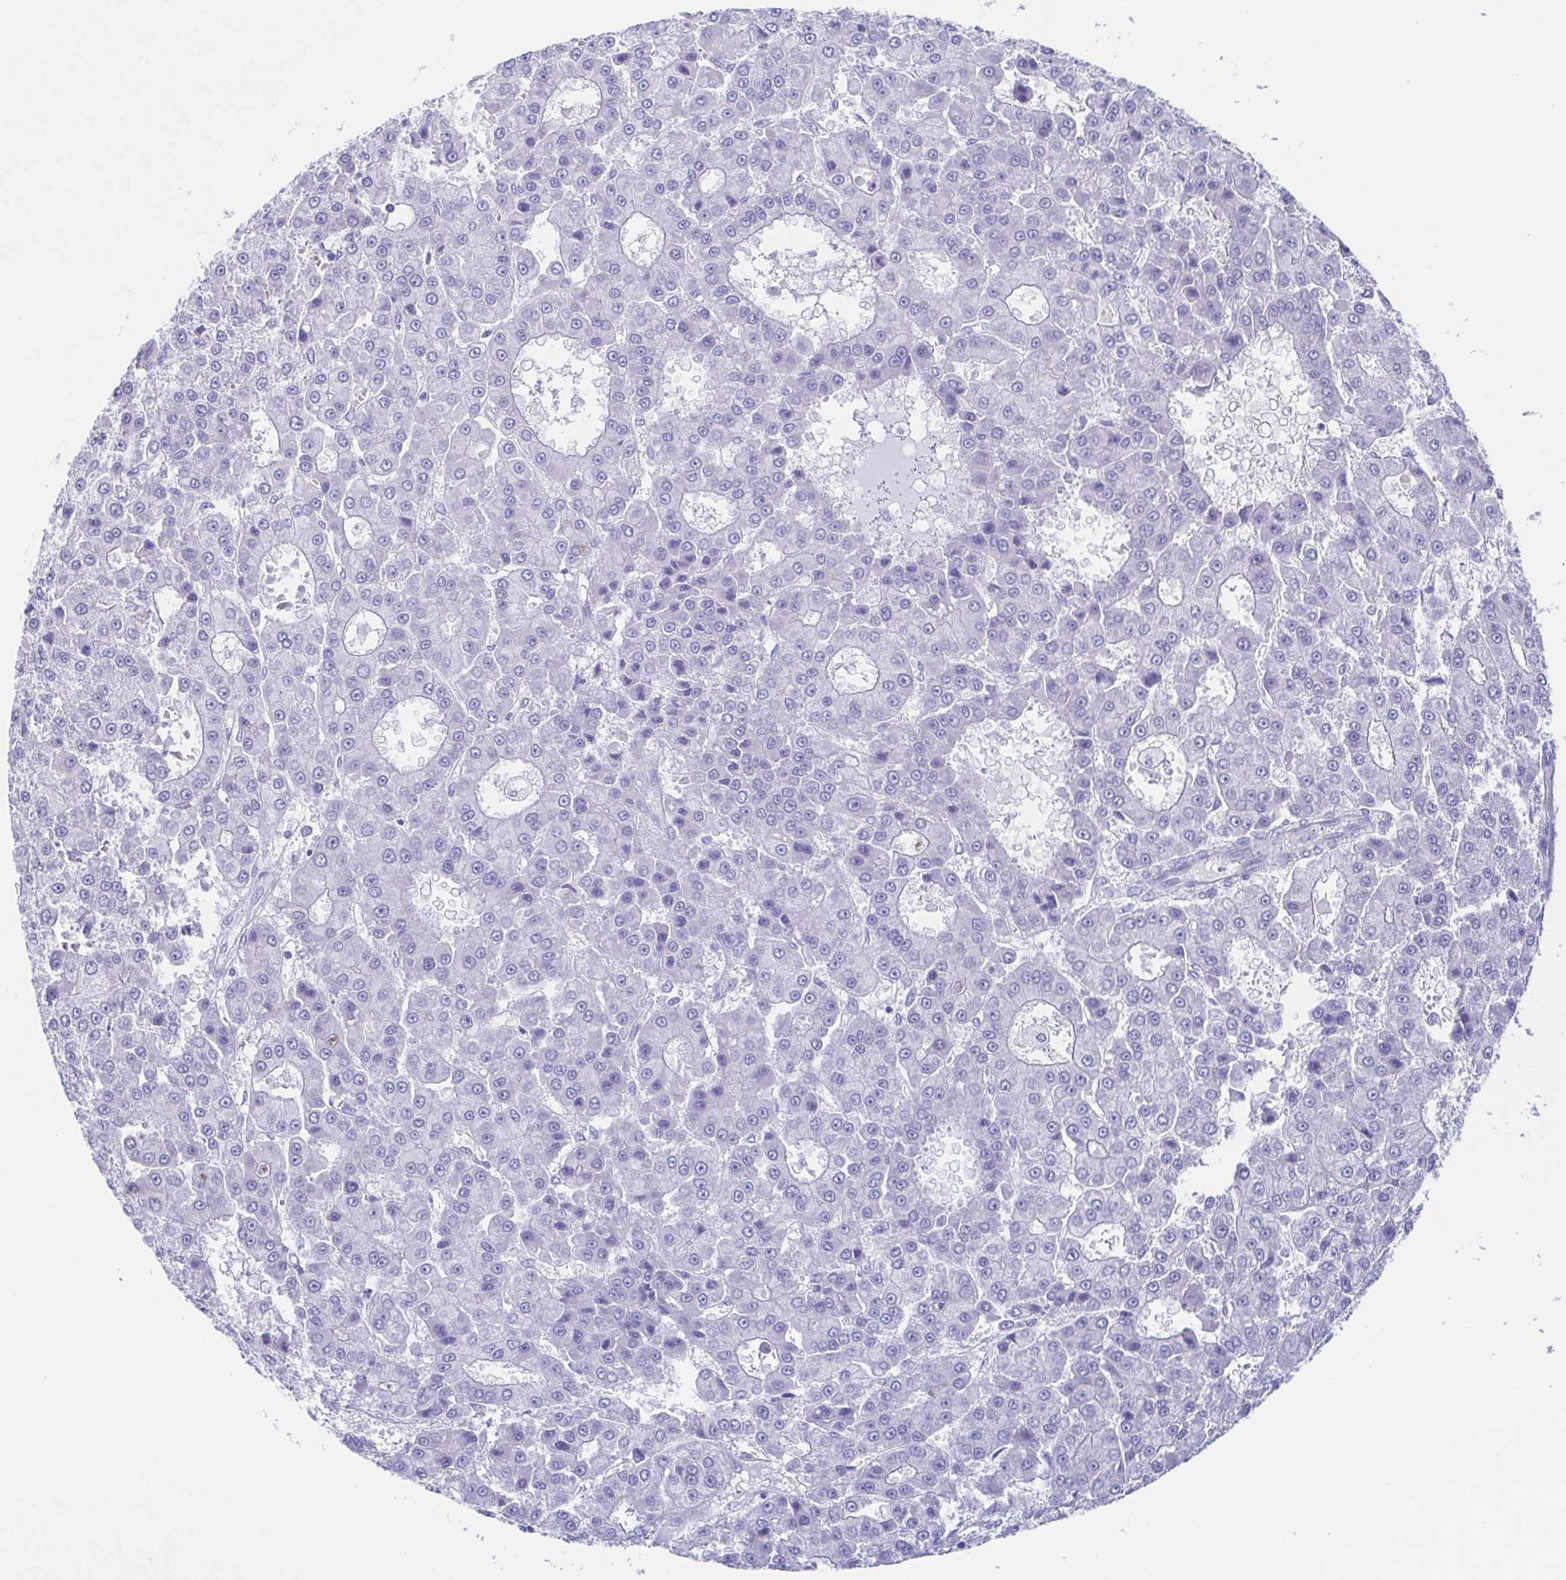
{"staining": {"intensity": "negative", "quantity": "none", "location": "none"}, "tissue": "liver cancer", "cell_type": "Tumor cells", "image_type": "cancer", "snomed": [{"axis": "morphology", "description": "Carcinoma, Hepatocellular, NOS"}, {"axis": "topography", "description": "Liver"}], "caption": "The IHC micrograph has no significant staining in tumor cells of liver hepatocellular carcinoma tissue.", "gene": "TEX12", "patient": {"sex": "male", "age": 70}}